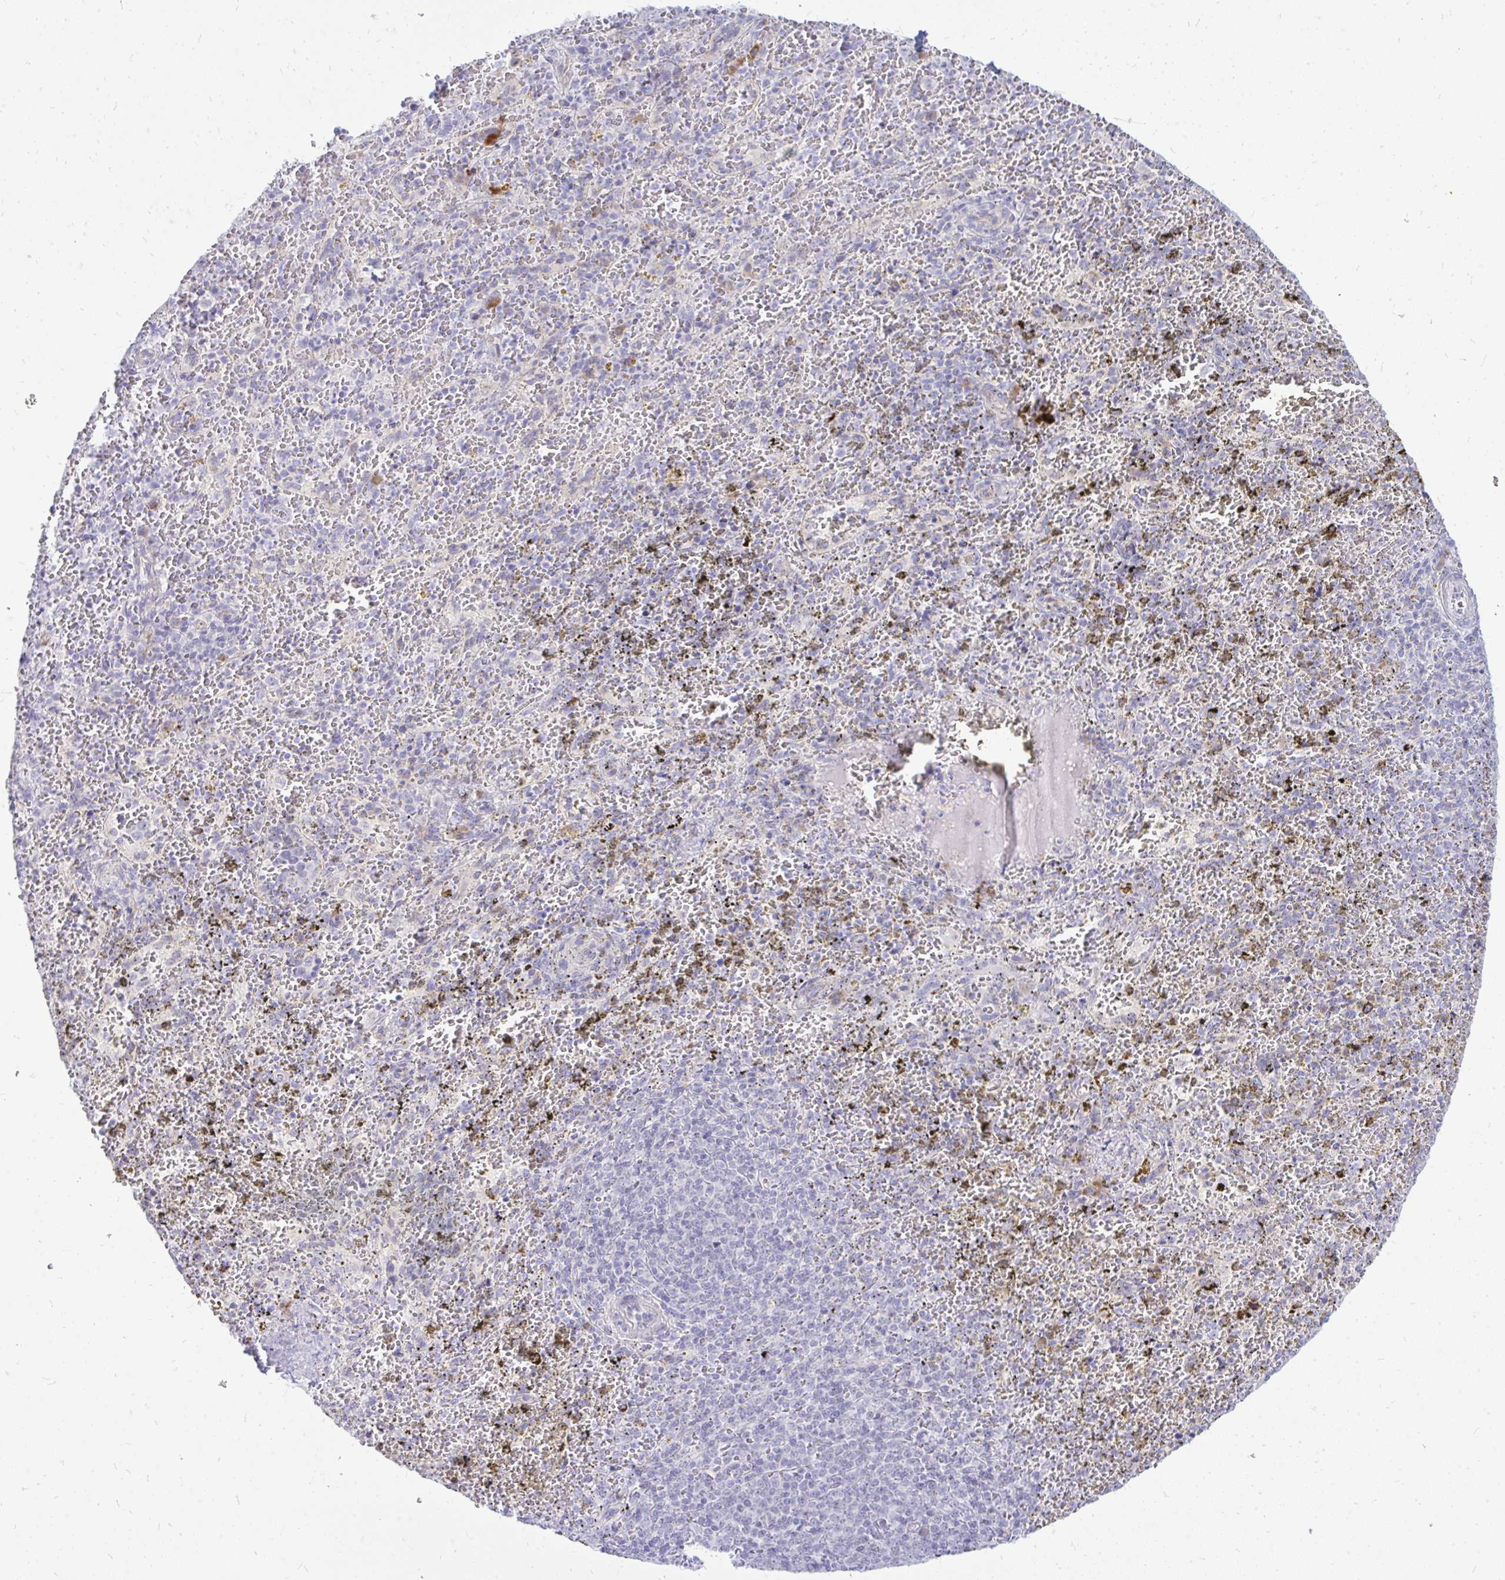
{"staining": {"intensity": "negative", "quantity": "none", "location": "none"}, "tissue": "spleen", "cell_type": "Cells in red pulp", "image_type": "normal", "snomed": [{"axis": "morphology", "description": "Normal tissue, NOS"}, {"axis": "topography", "description": "Spleen"}], "caption": "The immunohistochemistry histopathology image has no significant positivity in cells in red pulp of spleen.", "gene": "TSPEAR", "patient": {"sex": "female", "age": 50}}